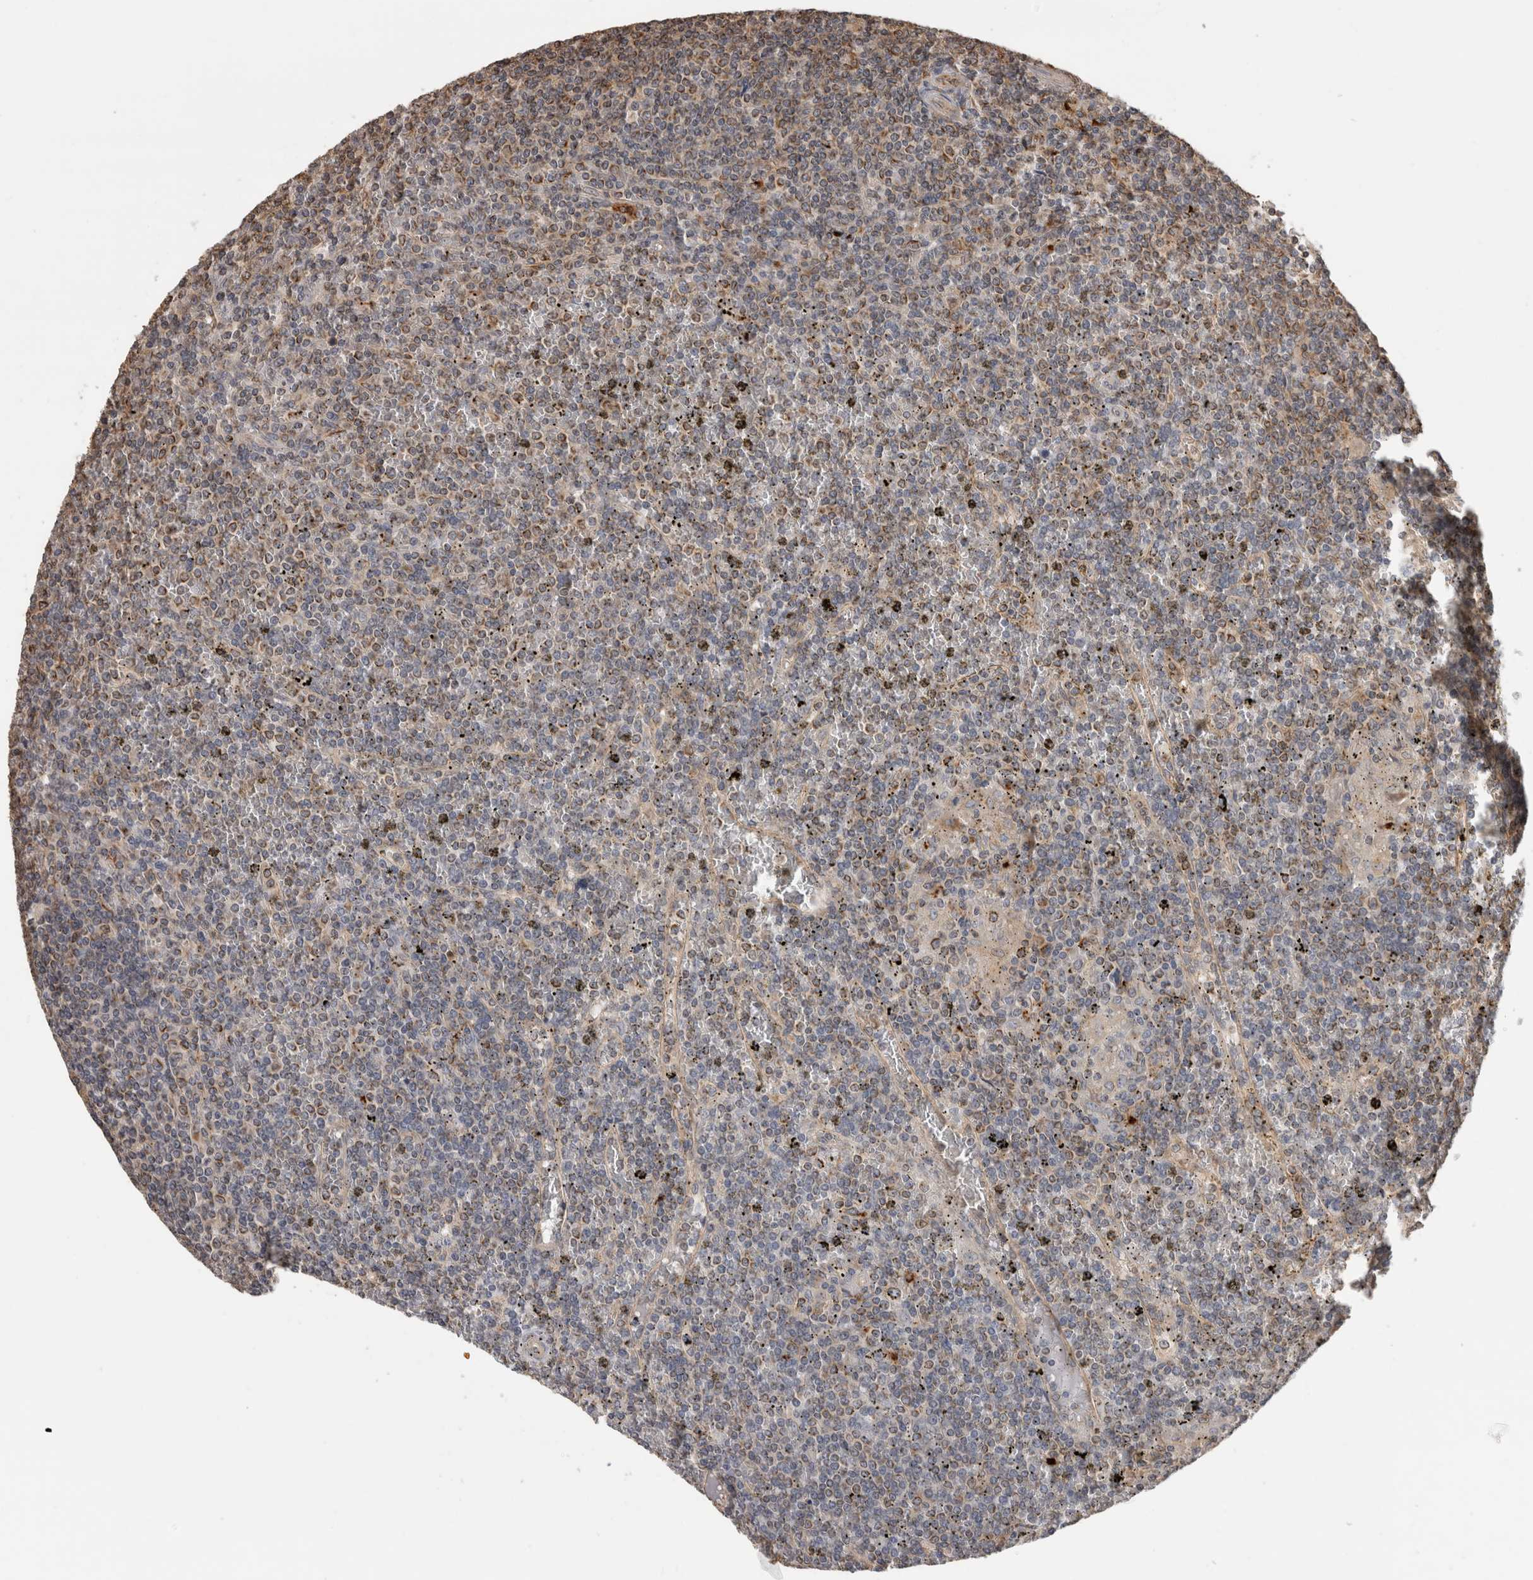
{"staining": {"intensity": "weak", "quantity": "25%-75%", "location": "cytoplasmic/membranous"}, "tissue": "lymphoma", "cell_type": "Tumor cells", "image_type": "cancer", "snomed": [{"axis": "morphology", "description": "Malignant lymphoma, non-Hodgkin's type, Low grade"}, {"axis": "topography", "description": "Spleen"}], "caption": "Tumor cells exhibit low levels of weak cytoplasmic/membranous positivity in about 25%-75% of cells in malignant lymphoma, non-Hodgkin's type (low-grade).", "gene": "CLIP1", "patient": {"sex": "female", "age": 19}}